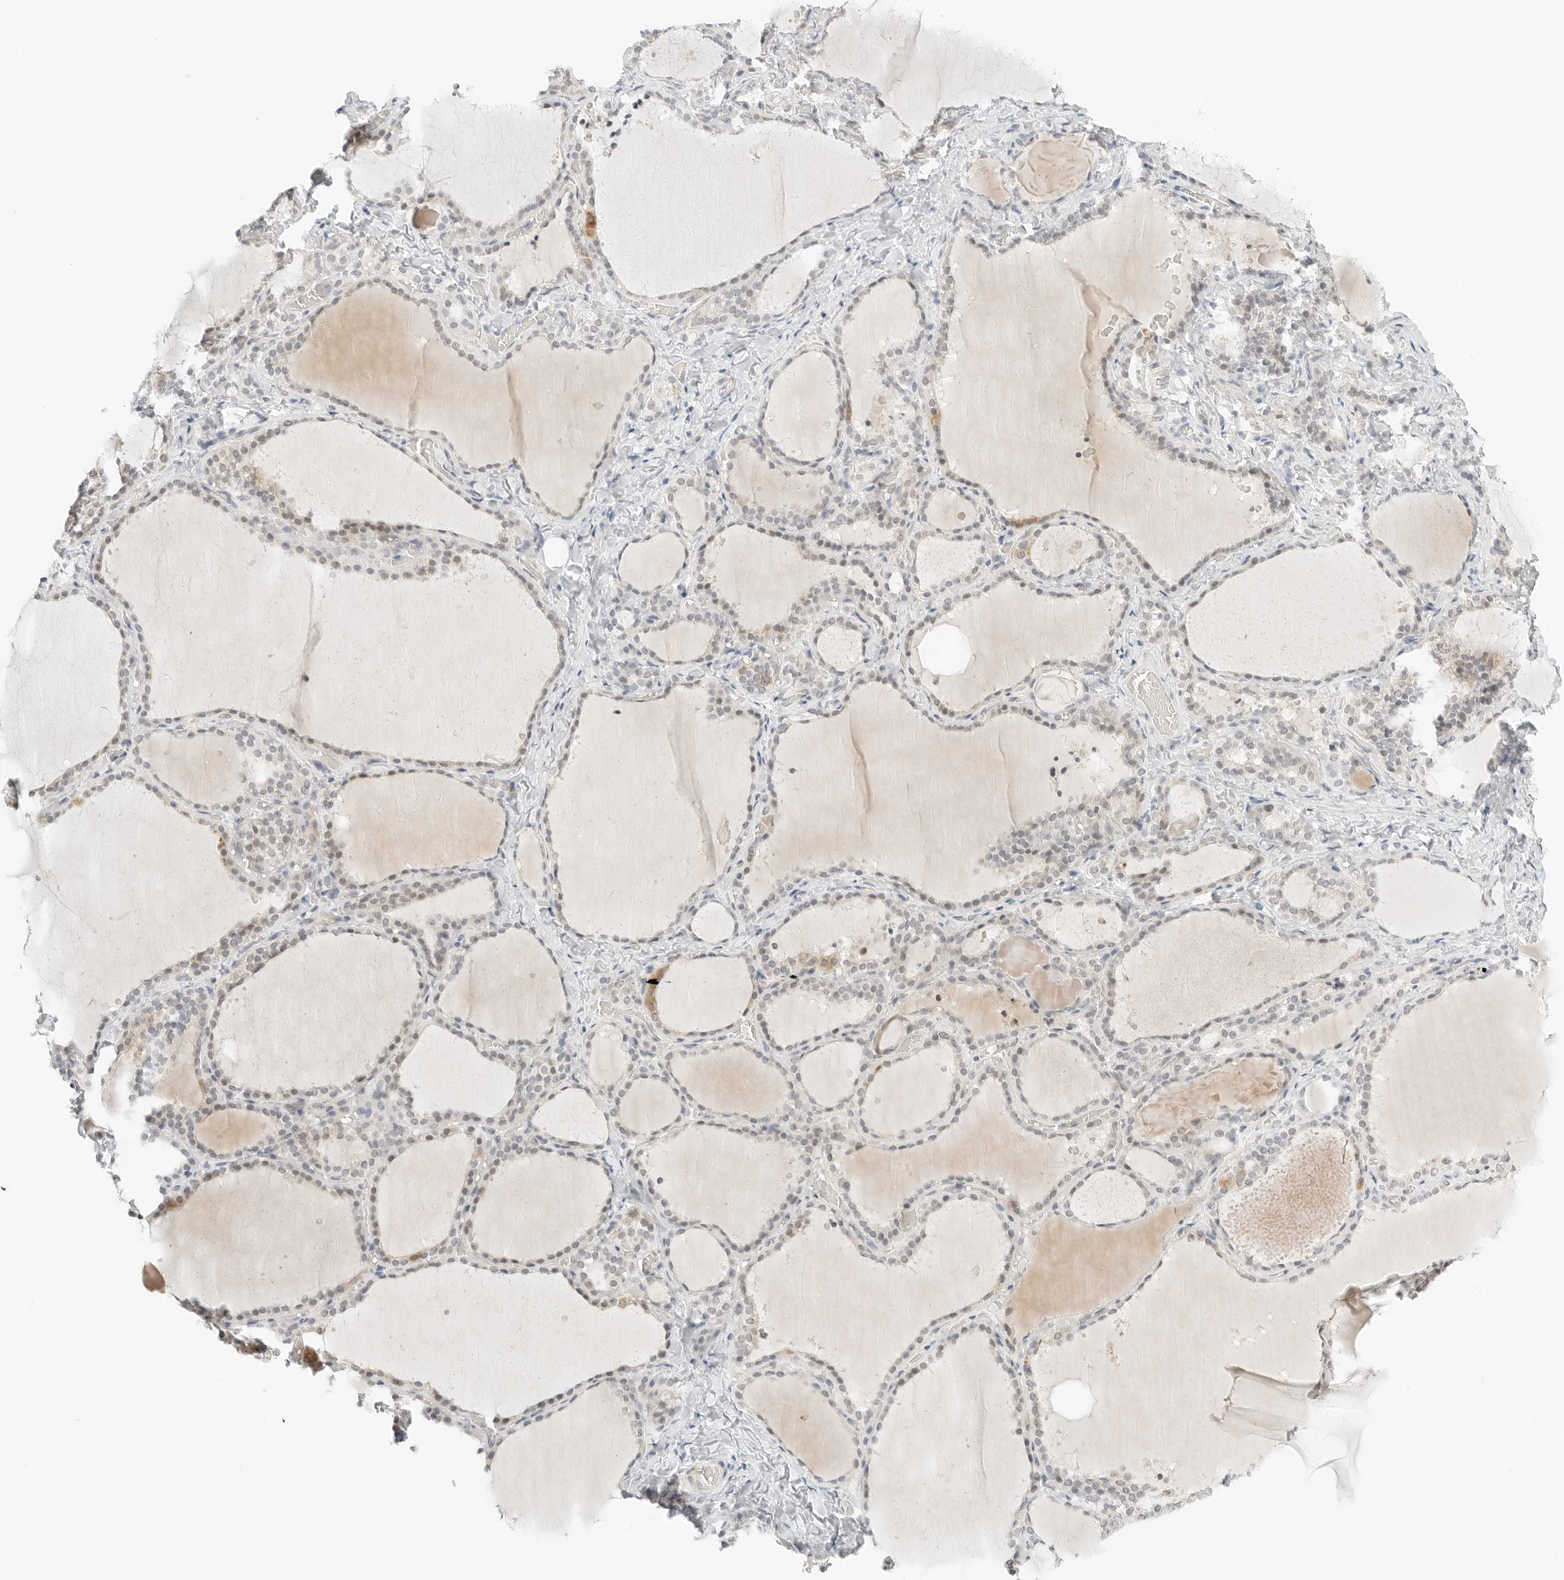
{"staining": {"intensity": "weak", "quantity": "<25%", "location": "cytoplasmic/membranous,nuclear"}, "tissue": "thyroid gland", "cell_type": "Glandular cells", "image_type": "normal", "snomed": [{"axis": "morphology", "description": "Normal tissue, NOS"}, {"axis": "topography", "description": "Thyroid gland"}], "caption": "There is no significant expression in glandular cells of thyroid gland. Brightfield microscopy of immunohistochemistry stained with DAB (3,3'-diaminobenzidine) (brown) and hematoxylin (blue), captured at high magnification.", "gene": "CCSAP", "patient": {"sex": "female", "age": 22}}